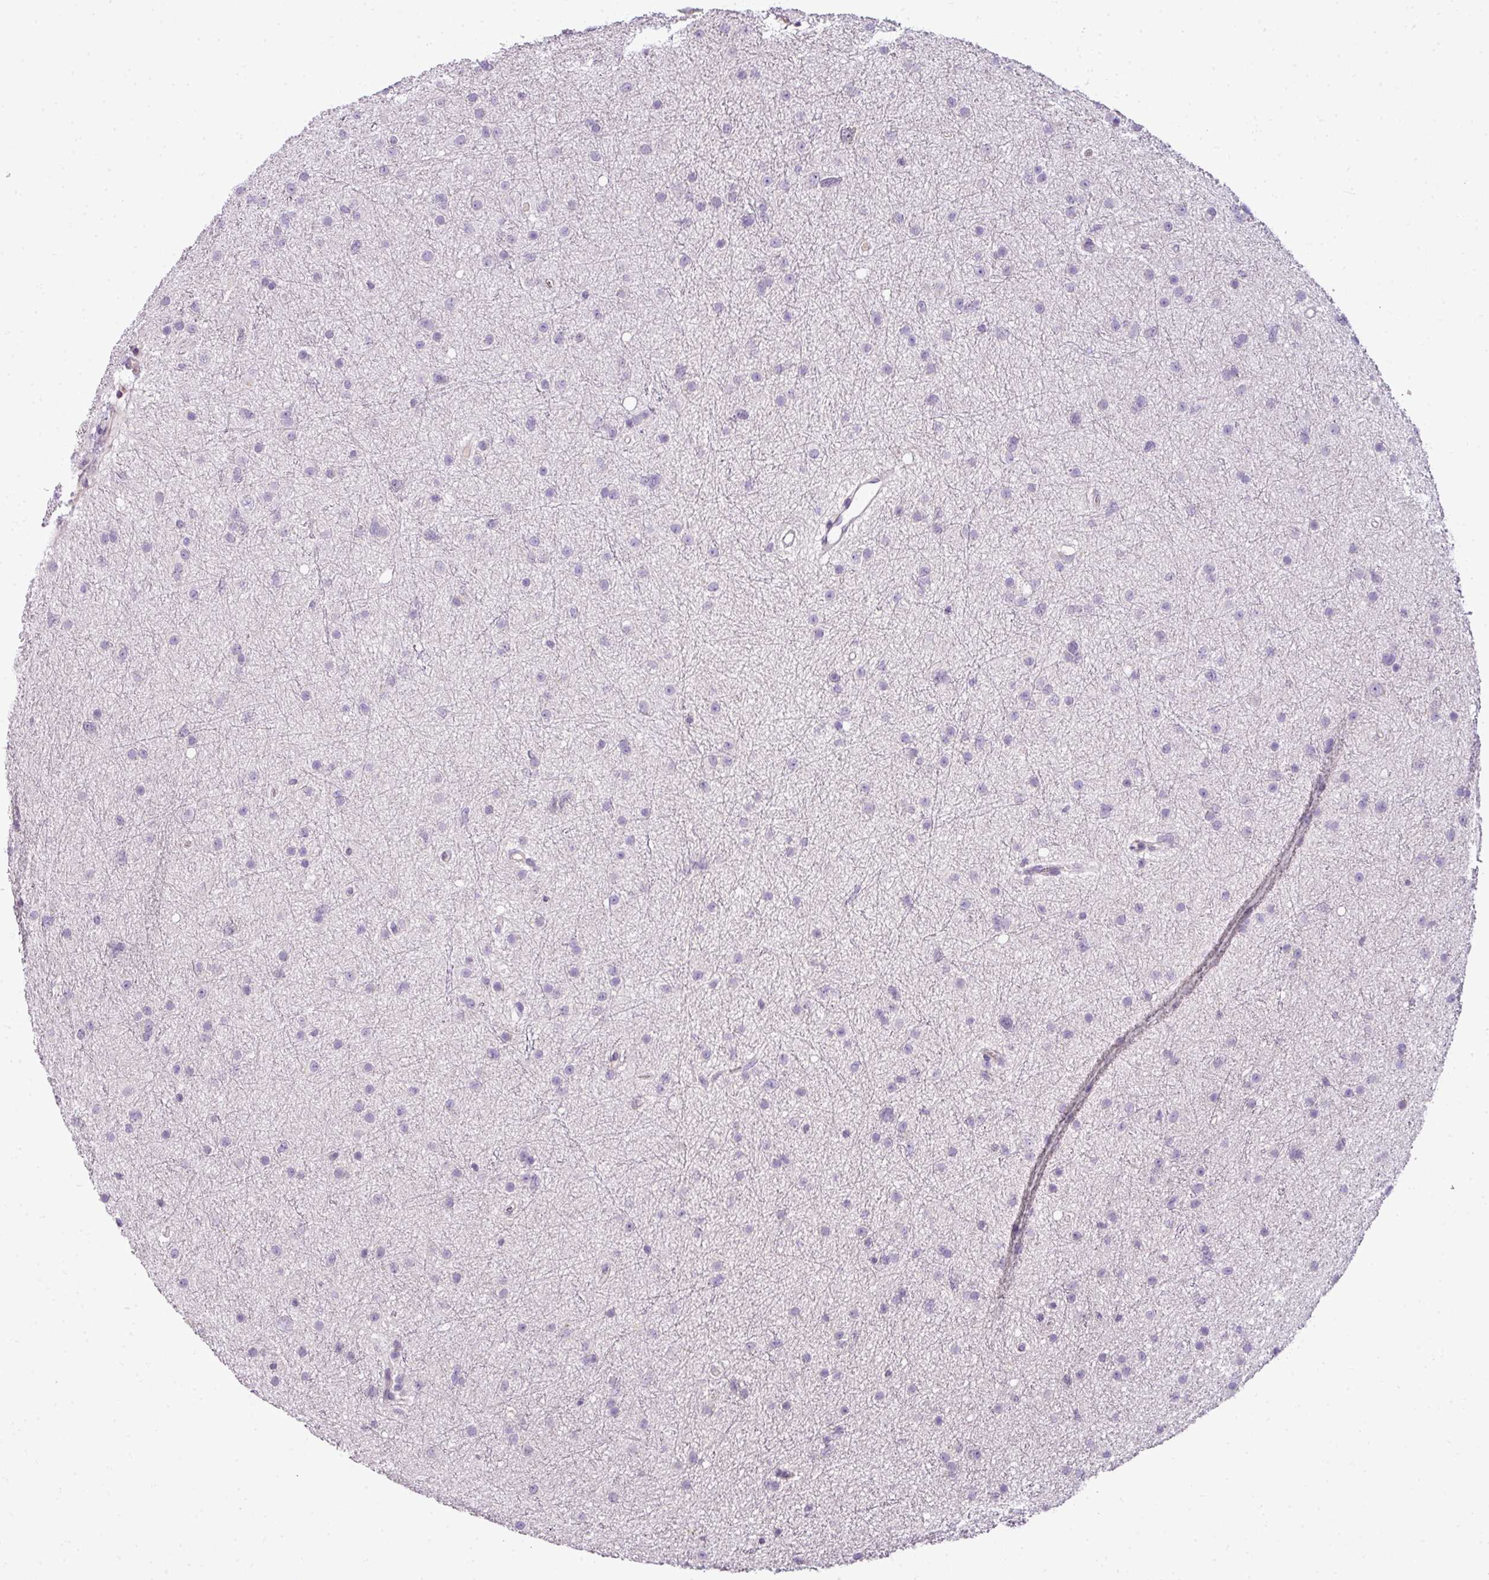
{"staining": {"intensity": "negative", "quantity": "none", "location": "none"}, "tissue": "glioma", "cell_type": "Tumor cells", "image_type": "cancer", "snomed": [{"axis": "morphology", "description": "Glioma, malignant, Low grade"}, {"axis": "topography", "description": "Cerebral cortex"}], "caption": "Tumor cells show no significant protein staining in glioma. (DAB immunohistochemistry with hematoxylin counter stain).", "gene": "TEX30", "patient": {"sex": "female", "age": 39}}